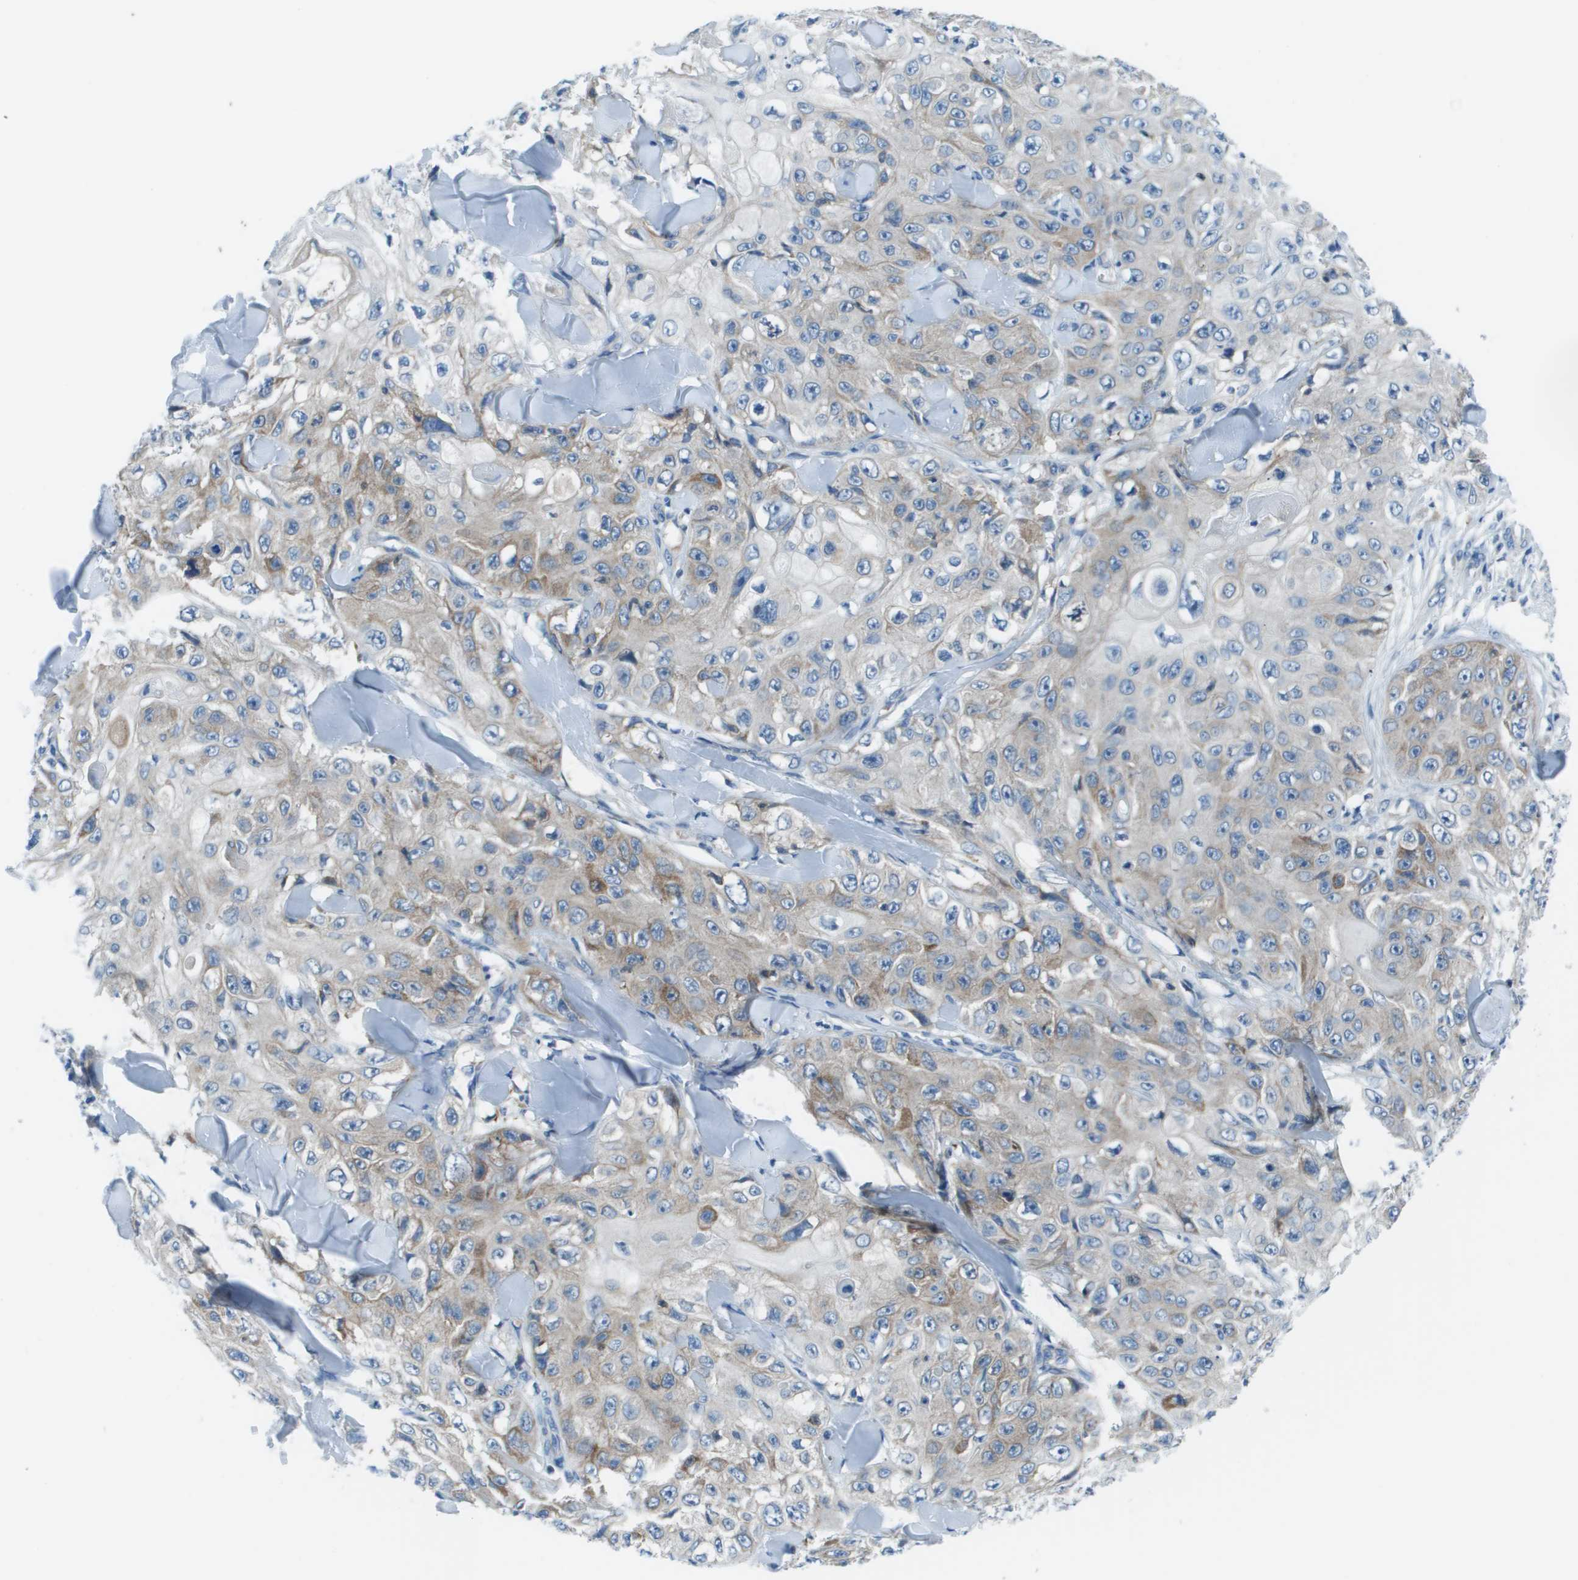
{"staining": {"intensity": "weak", "quantity": "<25%", "location": "cytoplasmic/membranous"}, "tissue": "skin cancer", "cell_type": "Tumor cells", "image_type": "cancer", "snomed": [{"axis": "morphology", "description": "Squamous cell carcinoma, NOS"}, {"axis": "topography", "description": "Skin"}], "caption": "The image displays no significant expression in tumor cells of skin cancer (squamous cell carcinoma).", "gene": "STIP1", "patient": {"sex": "male", "age": 86}}